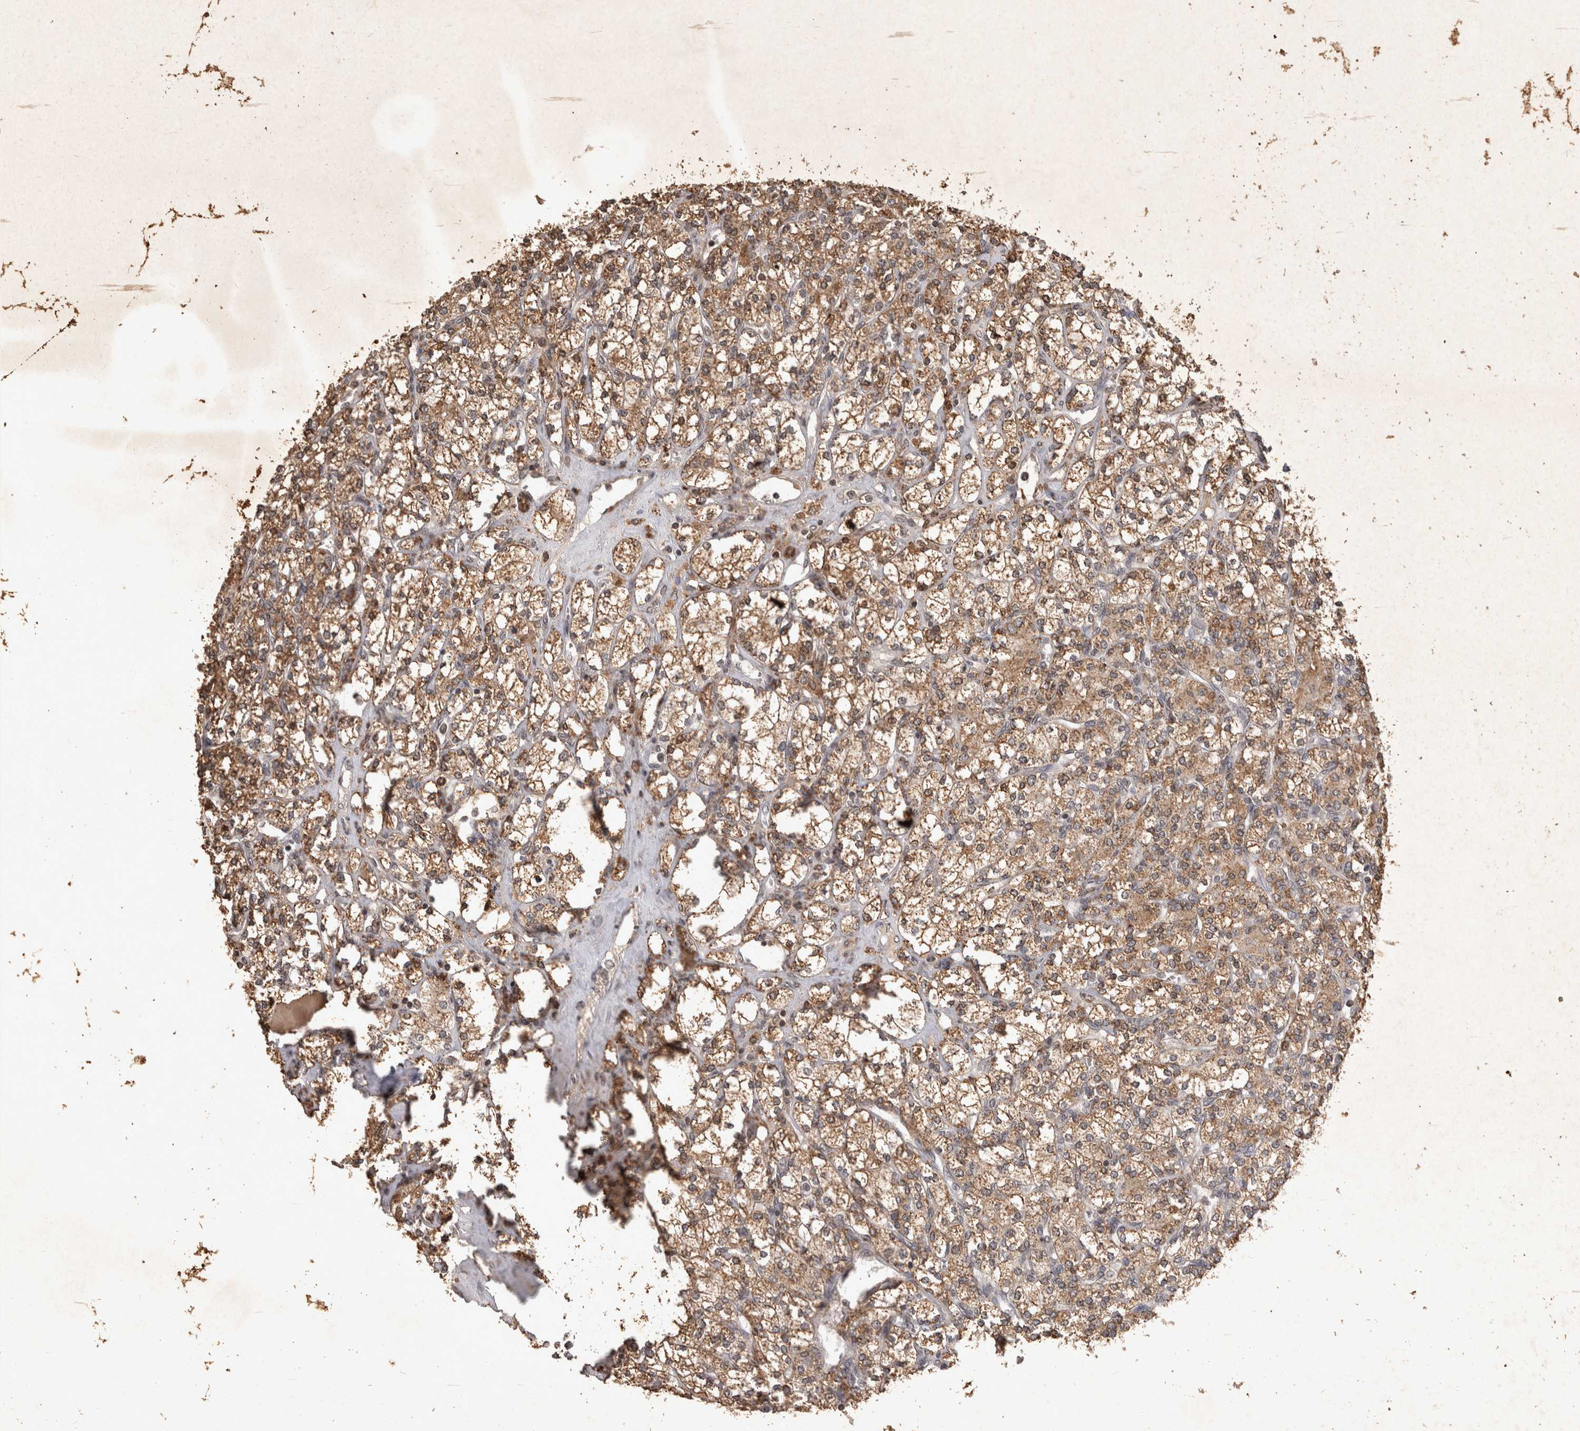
{"staining": {"intensity": "moderate", "quantity": ">75%", "location": "cytoplasmic/membranous"}, "tissue": "renal cancer", "cell_type": "Tumor cells", "image_type": "cancer", "snomed": [{"axis": "morphology", "description": "Adenocarcinoma, NOS"}, {"axis": "topography", "description": "Kidney"}], "caption": "Immunohistochemical staining of human renal cancer reveals medium levels of moderate cytoplasmic/membranous protein expression in approximately >75% of tumor cells.", "gene": "HRK", "patient": {"sex": "male", "age": 77}}